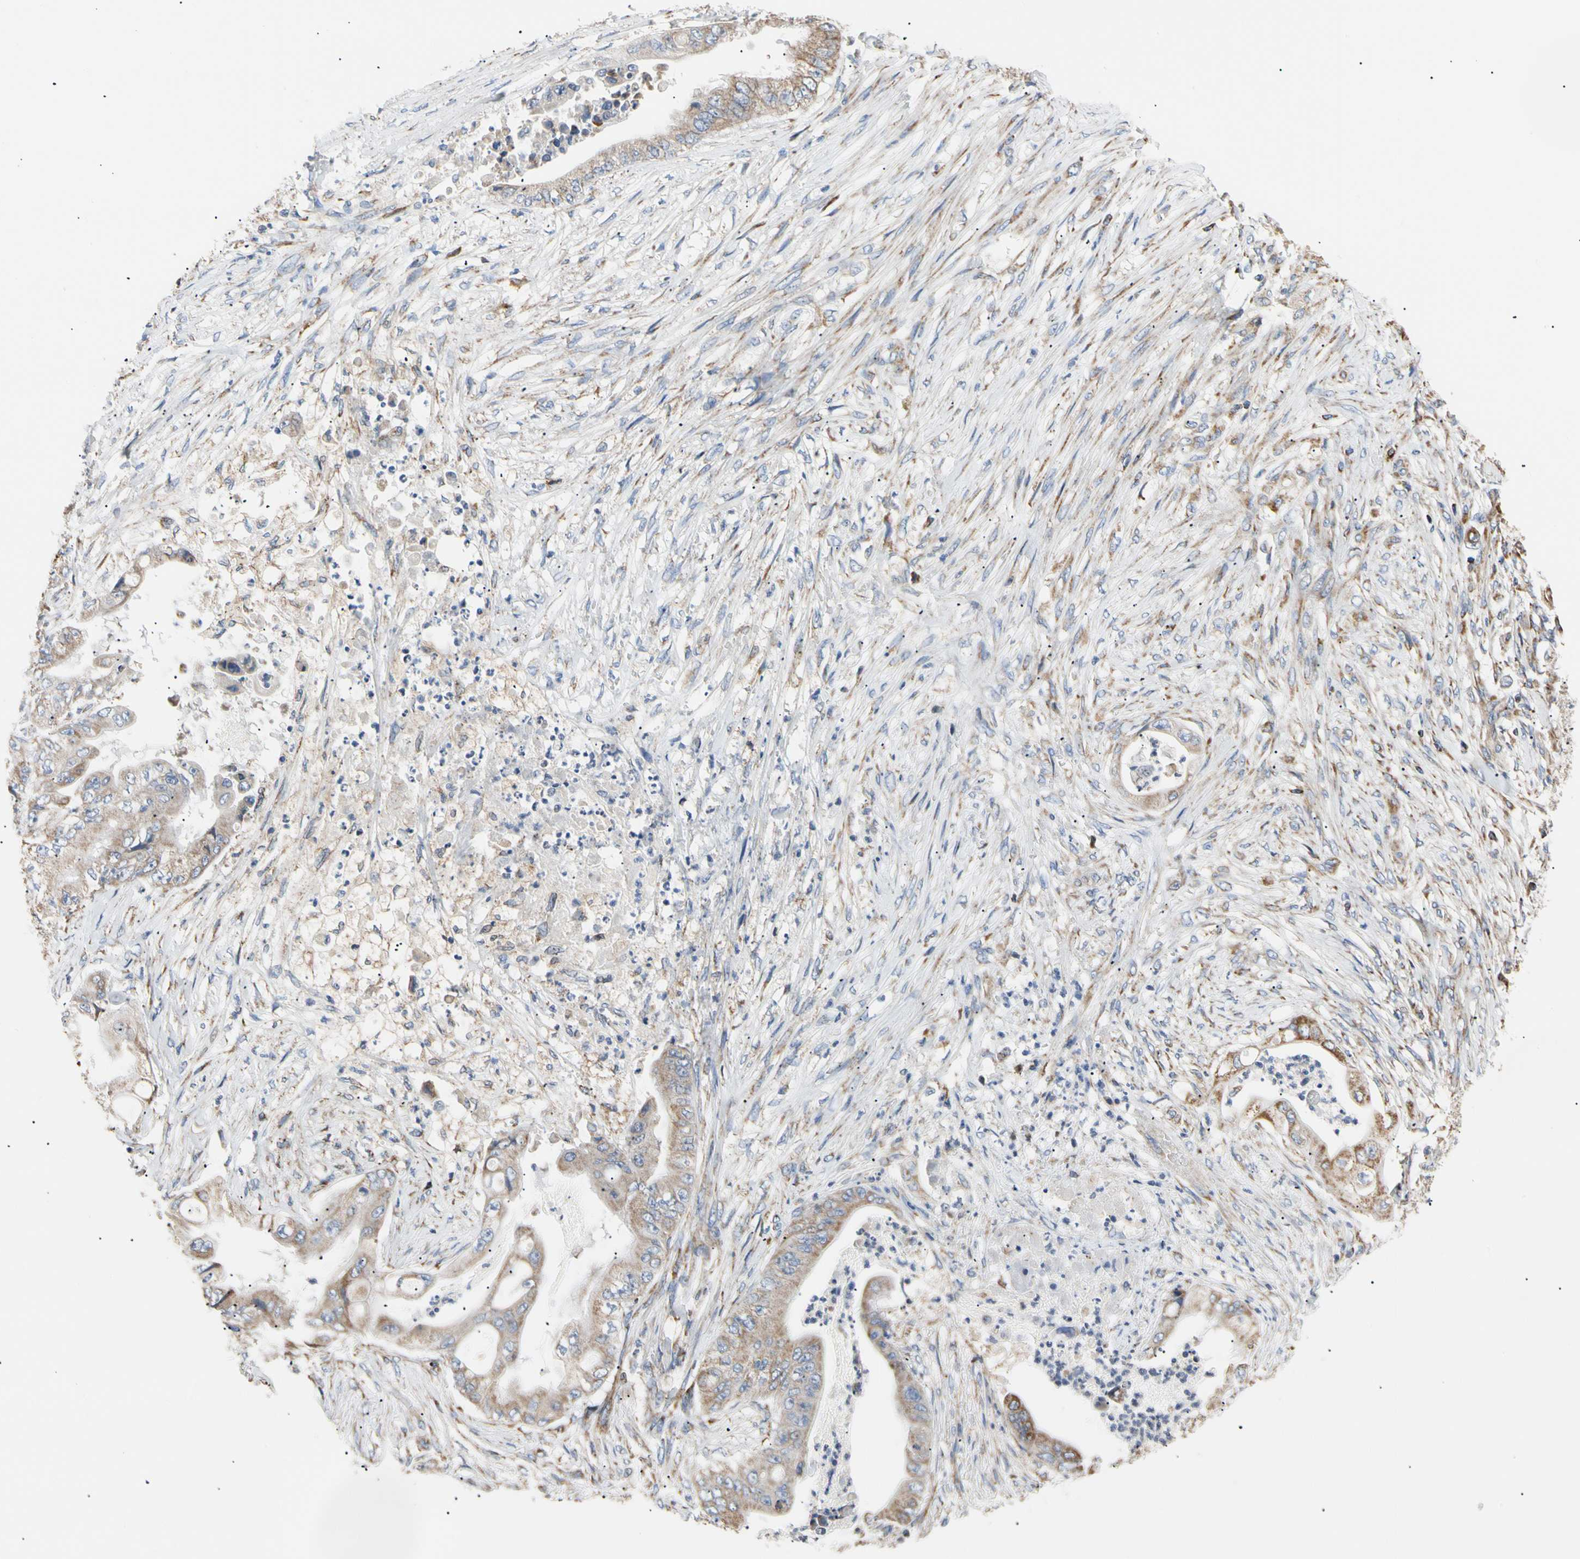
{"staining": {"intensity": "moderate", "quantity": ">75%", "location": "cytoplasmic/membranous"}, "tissue": "stomach cancer", "cell_type": "Tumor cells", "image_type": "cancer", "snomed": [{"axis": "morphology", "description": "Adenocarcinoma, NOS"}, {"axis": "topography", "description": "Stomach"}], "caption": "Tumor cells reveal medium levels of moderate cytoplasmic/membranous positivity in approximately >75% of cells in adenocarcinoma (stomach).", "gene": "PLGRKT", "patient": {"sex": "female", "age": 73}}